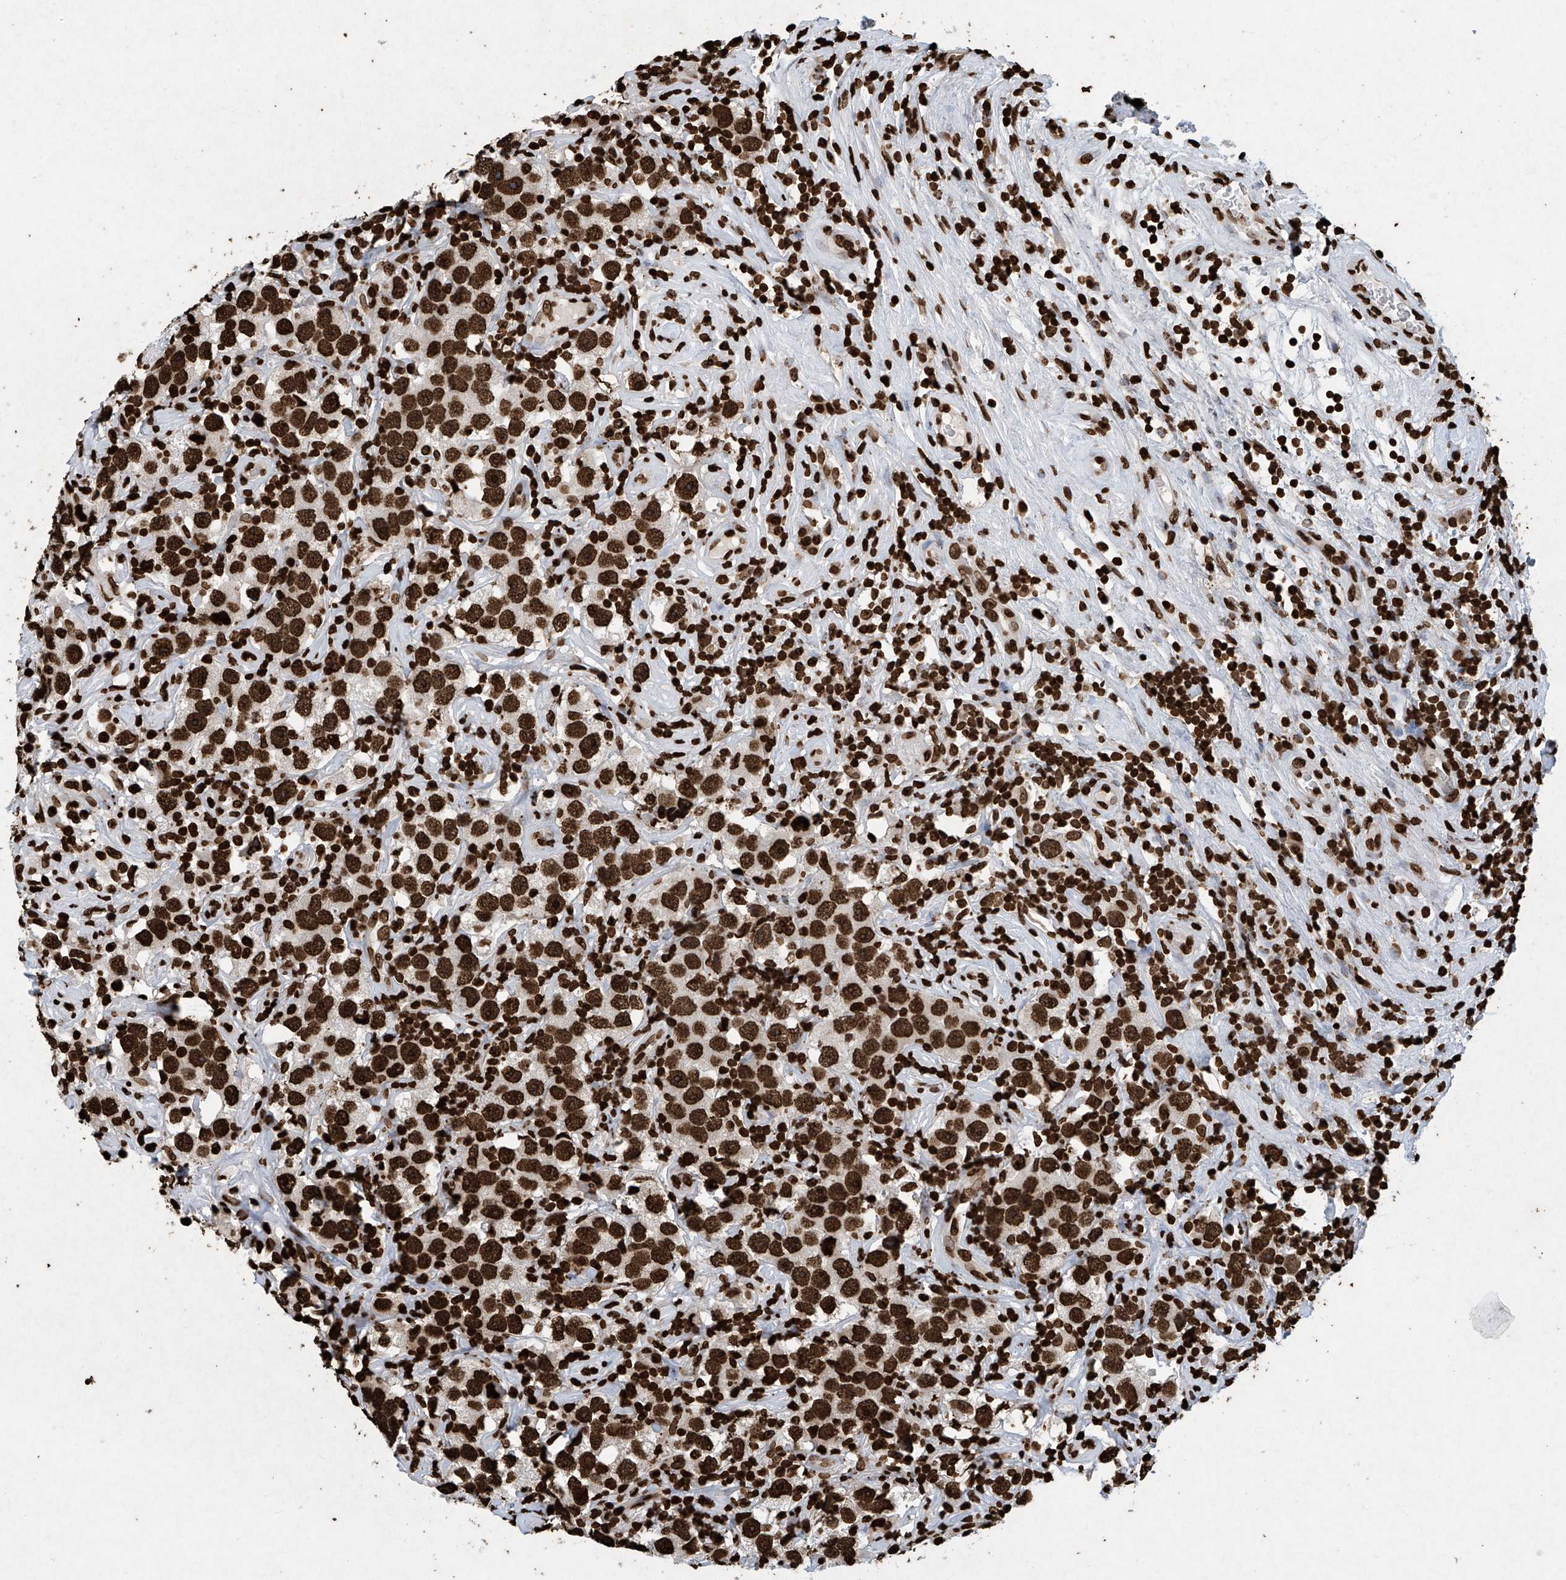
{"staining": {"intensity": "strong", "quantity": ">75%", "location": "nuclear"}, "tissue": "testis cancer", "cell_type": "Tumor cells", "image_type": "cancer", "snomed": [{"axis": "morphology", "description": "Seminoma, NOS"}, {"axis": "topography", "description": "Testis"}], "caption": "This photomicrograph exhibits immunohistochemistry staining of seminoma (testis), with high strong nuclear staining in about >75% of tumor cells.", "gene": "H3-3A", "patient": {"sex": "male", "age": 49}}